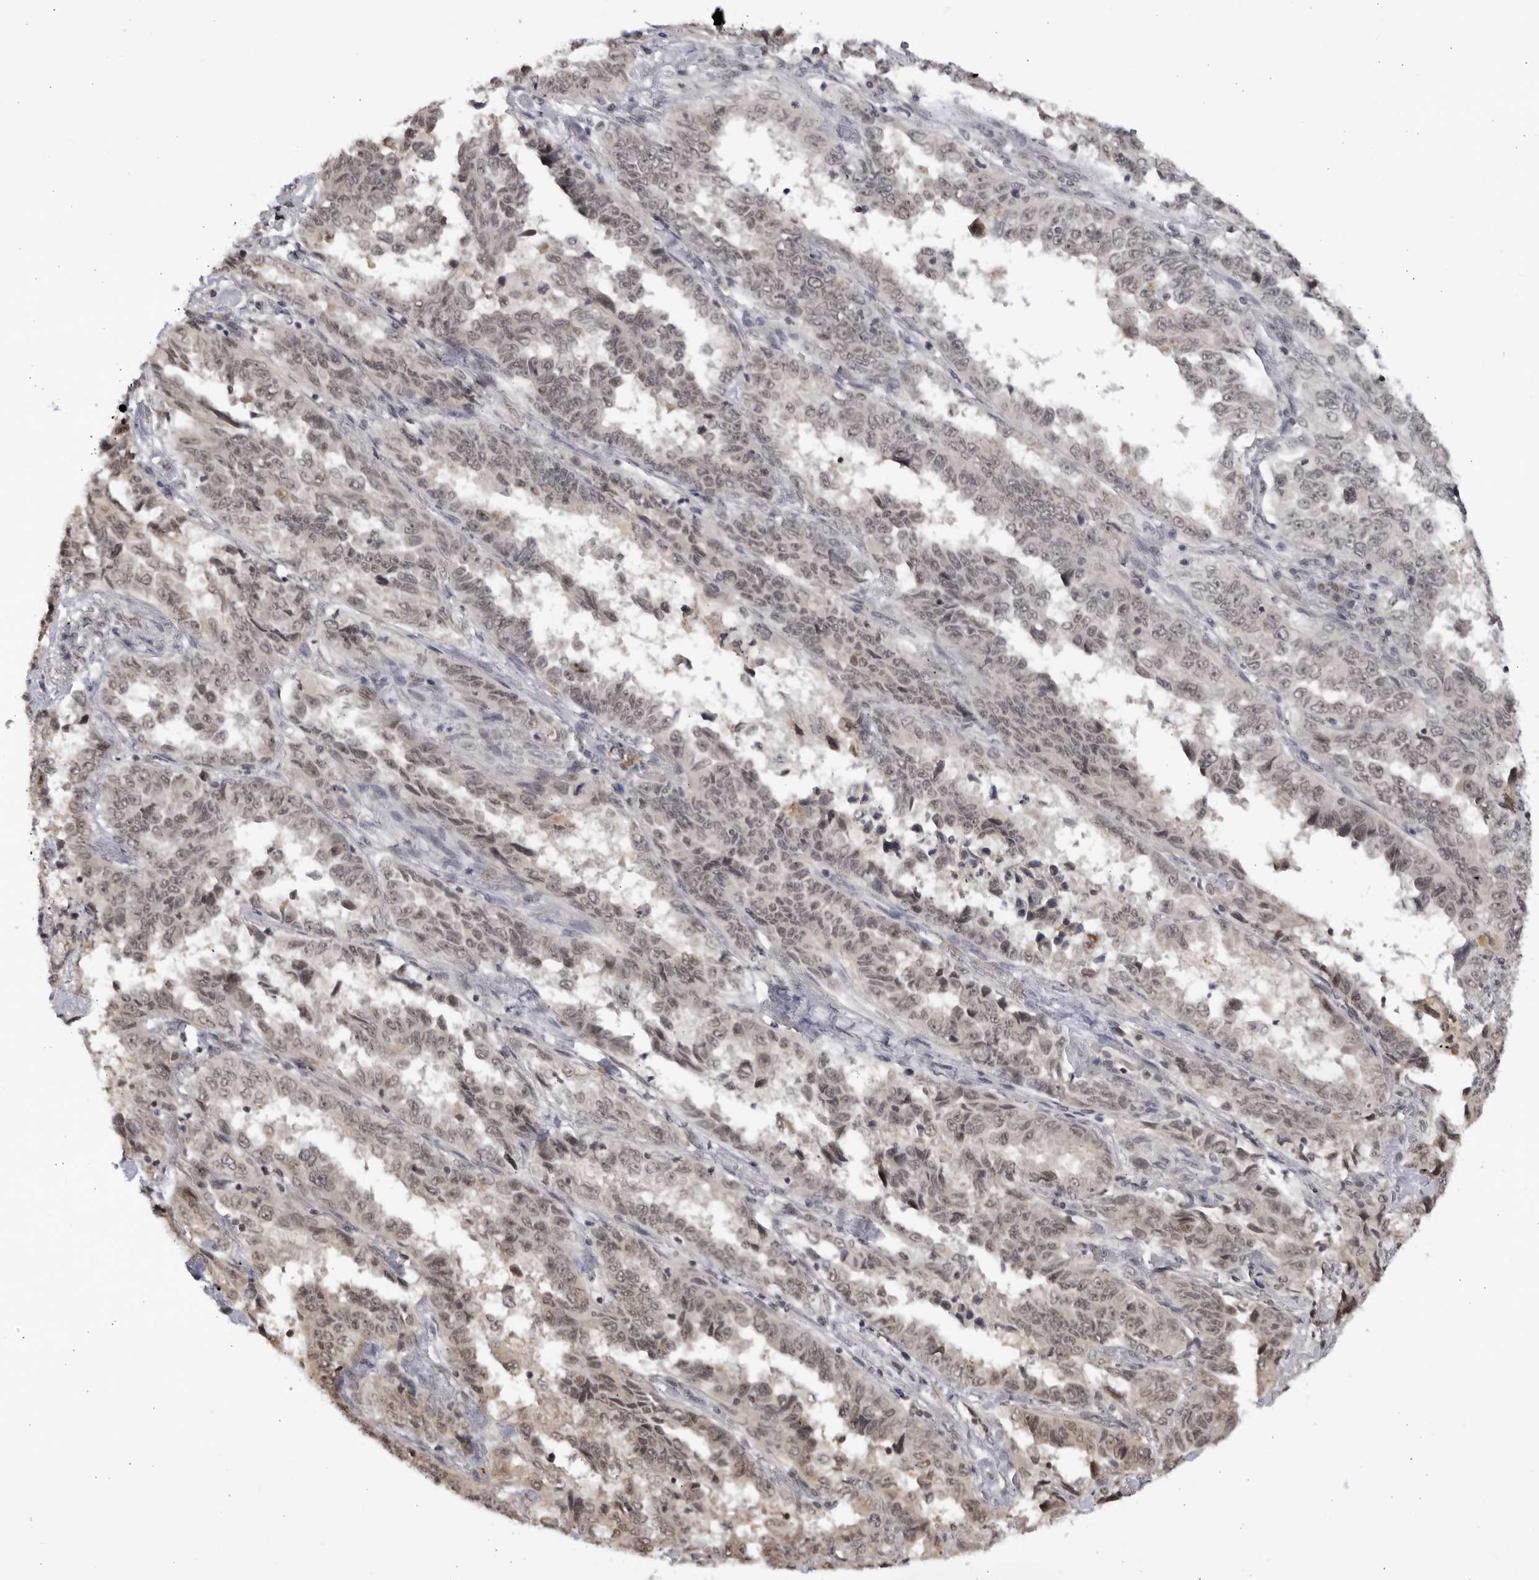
{"staining": {"intensity": "weak", "quantity": "25%-75%", "location": "nuclear"}, "tissue": "lung cancer", "cell_type": "Tumor cells", "image_type": "cancer", "snomed": [{"axis": "morphology", "description": "Adenocarcinoma, NOS"}, {"axis": "topography", "description": "Lung"}], "caption": "This is a photomicrograph of immunohistochemistry (IHC) staining of lung adenocarcinoma, which shows weak positivity in the nuclear of tumor cells.", "gene": "RASGEF1C", "patient": {"sex": "female", "age": 51}}